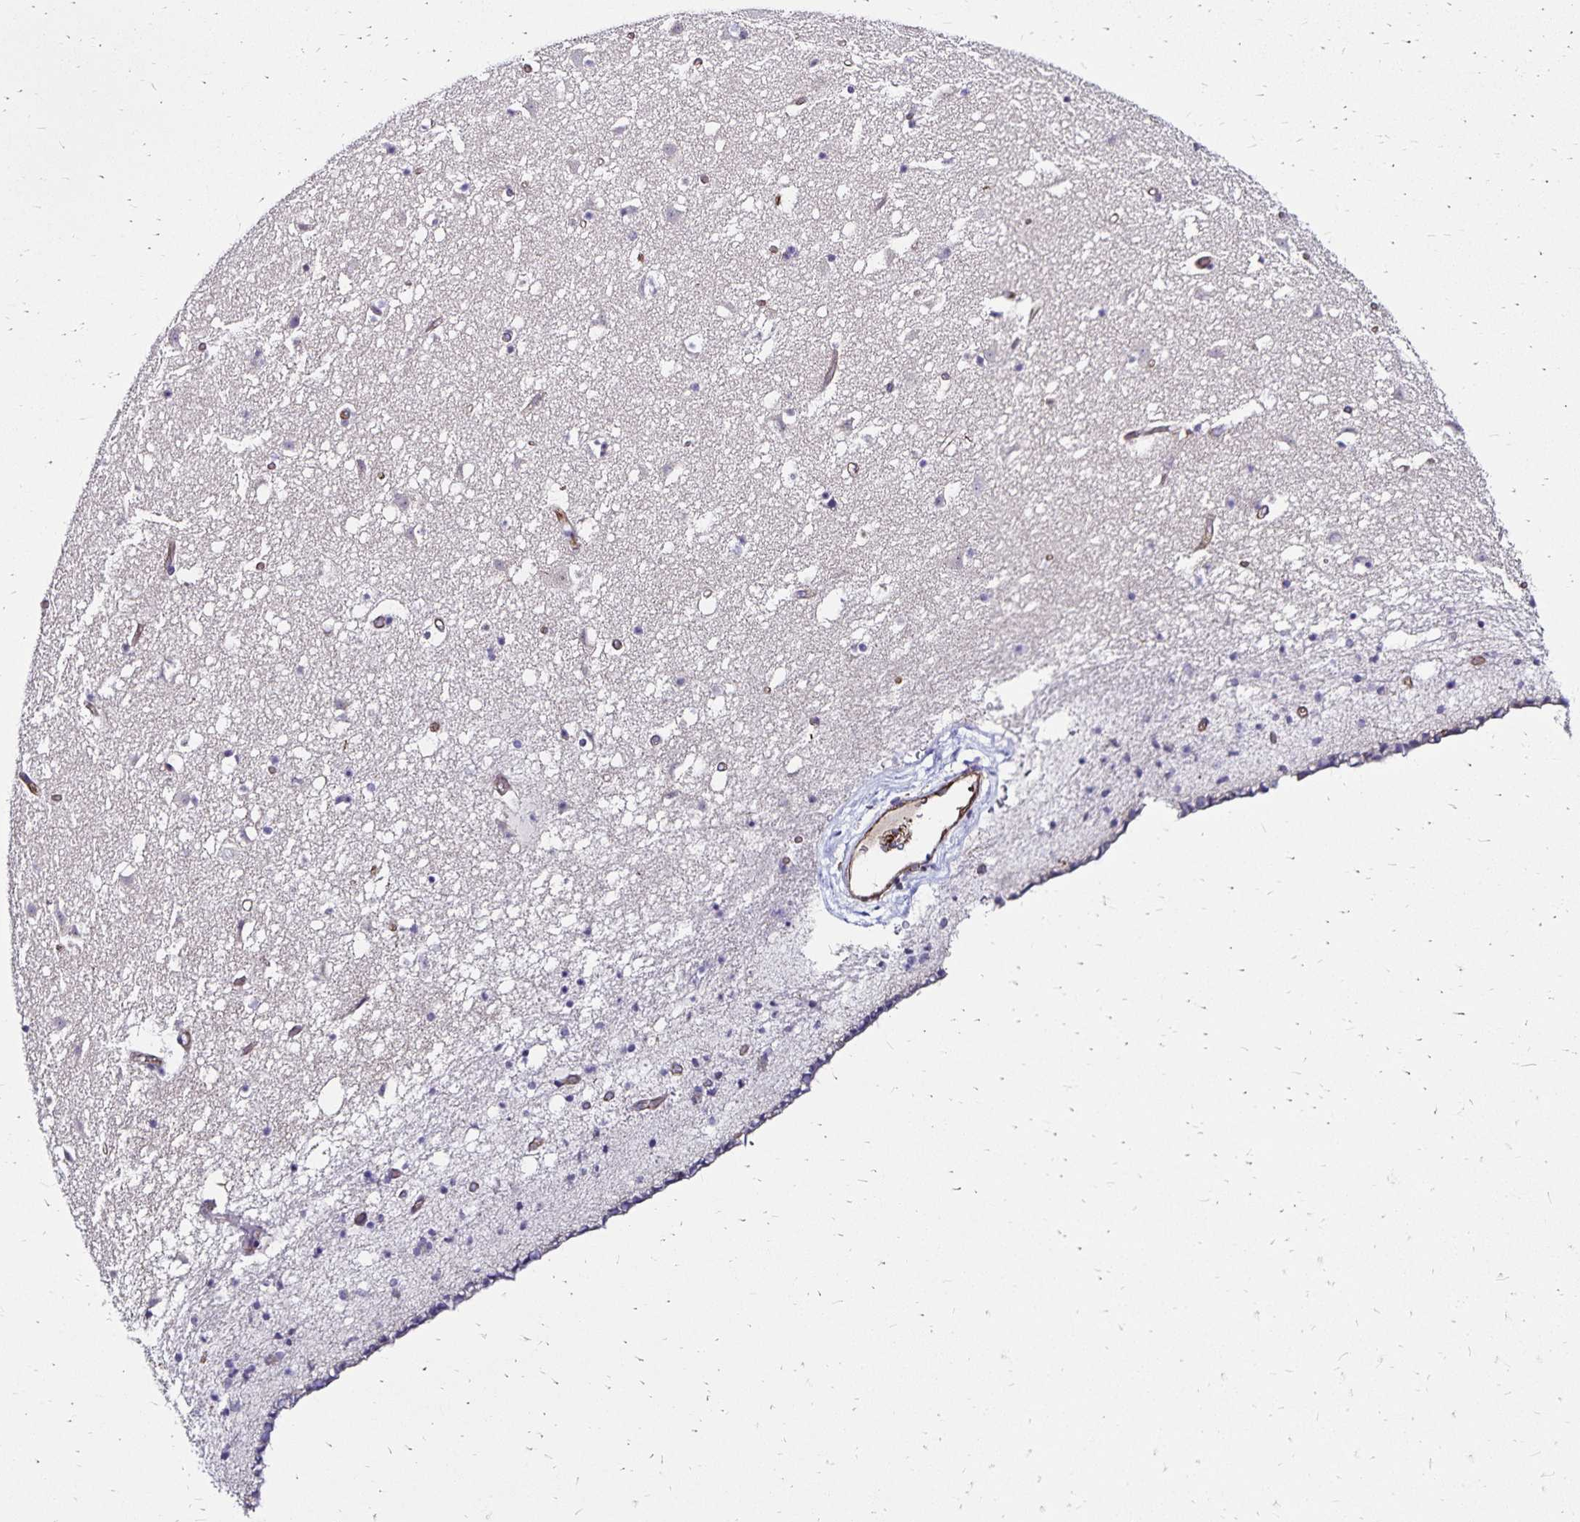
{"staining": {"intensity": "negative", "quantity": "none", "location": "none"}, "tissue": "caudate", "cell_type": "Glial cells", "image_type": "normal", "snomed": [{"axis": "morphology", "description": "Normal tissue, NOS"}, {"axis": "topography", "description": "Lateral ventricle wall"}], "caption": "The image exhibits no significant expression in glial cells of caudate.", "gene": "RPRML", "patient": {"sex": "female", "age": 42}}